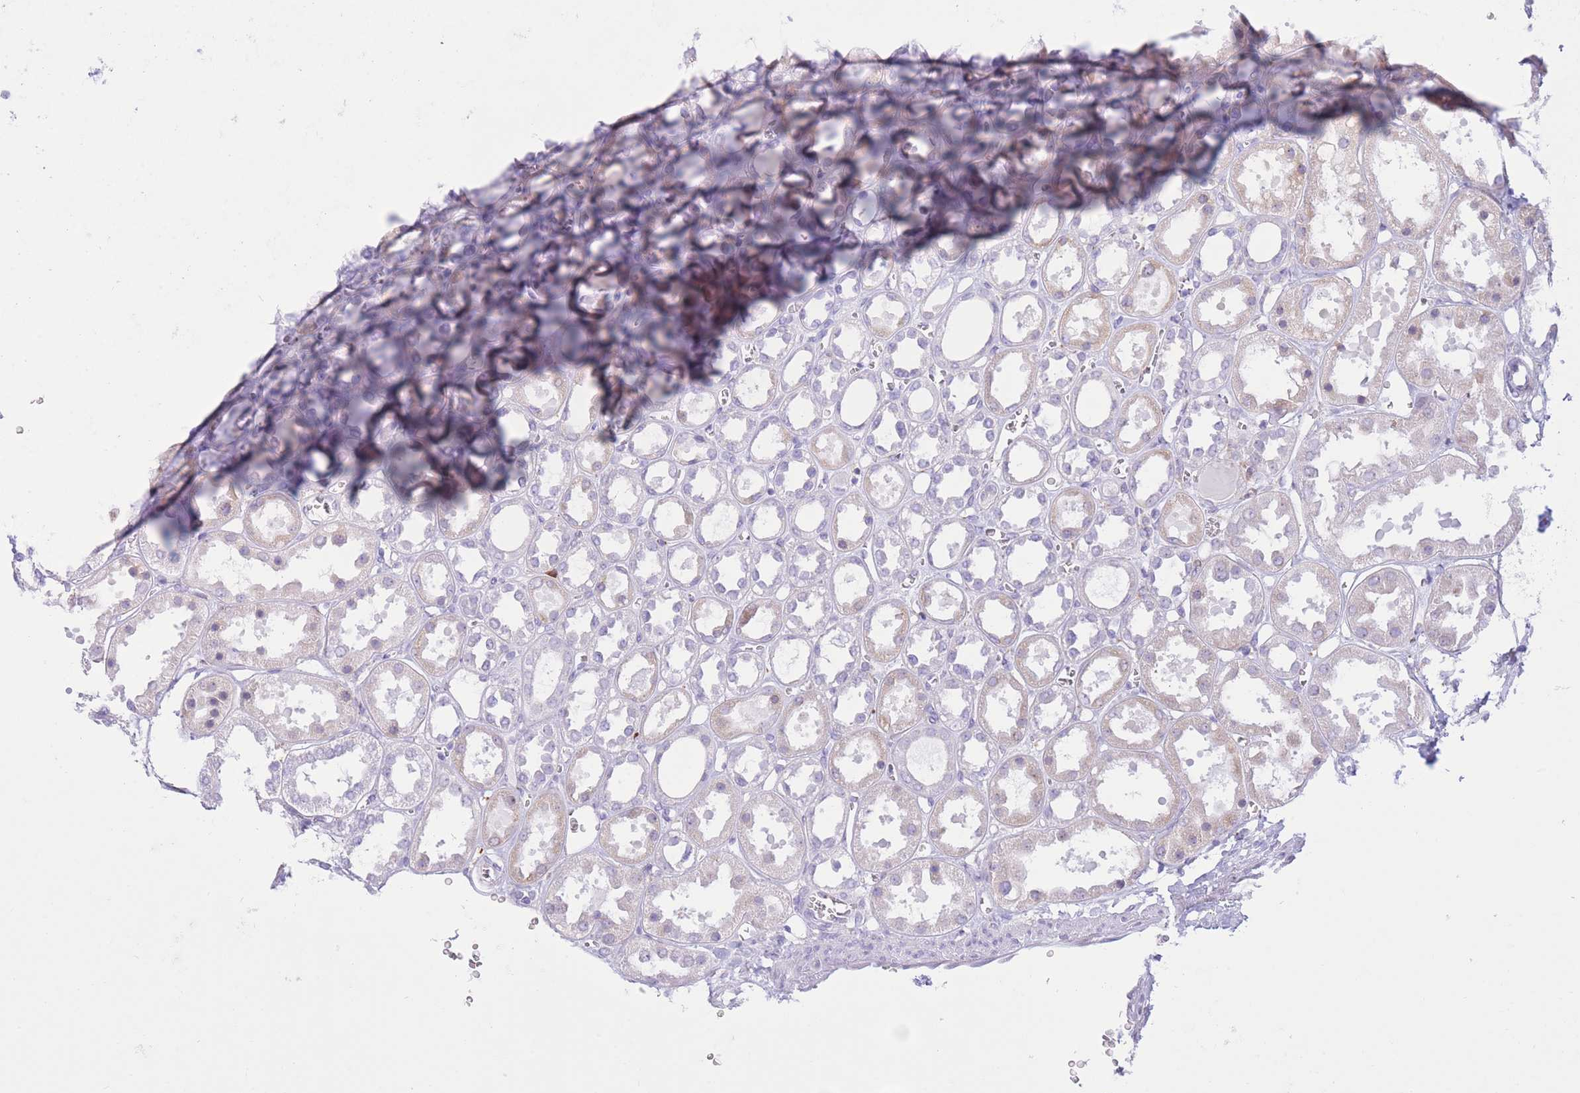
{"staining": {"intensity": "negative", "quantity": "none", "location": "none"}, "tissue": "kidney", "cell_type": "Cells in glomeruli", "image_type": "normal", "snomed": [{"axis": "morphology", "description": "Normal tissue, NOS"}, {"axis": "topography", "description": "Kidney"}], "caption": "This histopathology image is of normal kidney stained with immunohistochemistry to label a protein in brown with the nuclei are counter-stained blue. There is no expression in cells in glomeruli.", "gene": "MYDGF", "patient": {"sex": "female", "age": 41}}